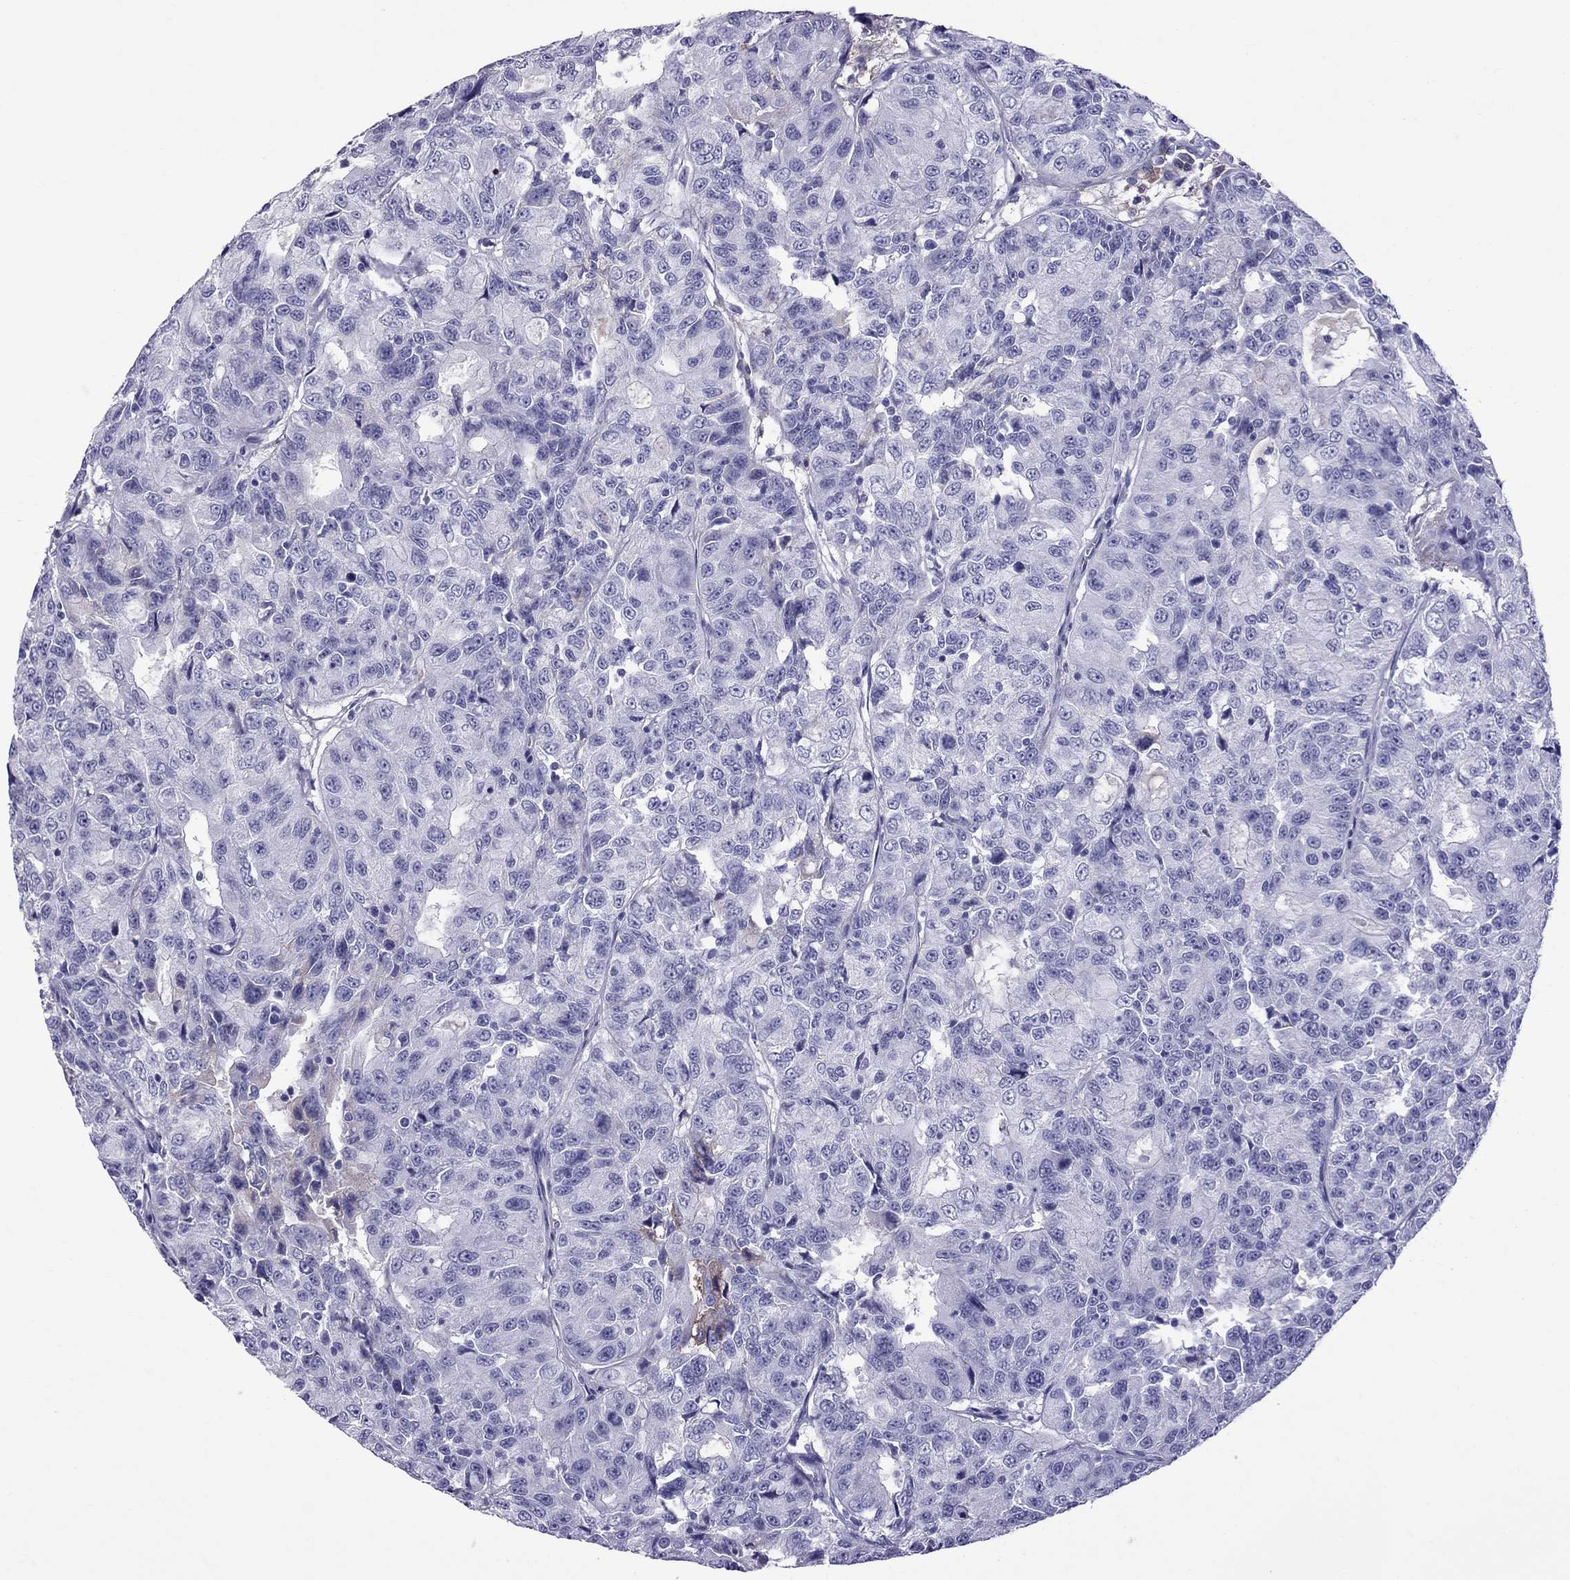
{"staining": {"intensity": "negative", "quantity": "none", "location": "none"}, "tissue": "urothelial cancer", "cell_type": "Tumor cells", "image_type": "cancer", "snomed": [{"axis": "morphology", "description": "Urothelial carcinoma, NOS"}, {"axis": "morphology", "description": "Urothelial carcinoma, High grade"}, {"axis": "topography", "description": "Urinary bladder"}], "caption": "High magnification brightfield microscopy of urothelial cancer stained with DAB (3,3'-diaminobenzidine) (brown) and counterstained with hematoxylin (blue): tumor cells show no significant positivity.", "gene": "SCART1", "patient": {"sex": "female", "age": 73}}